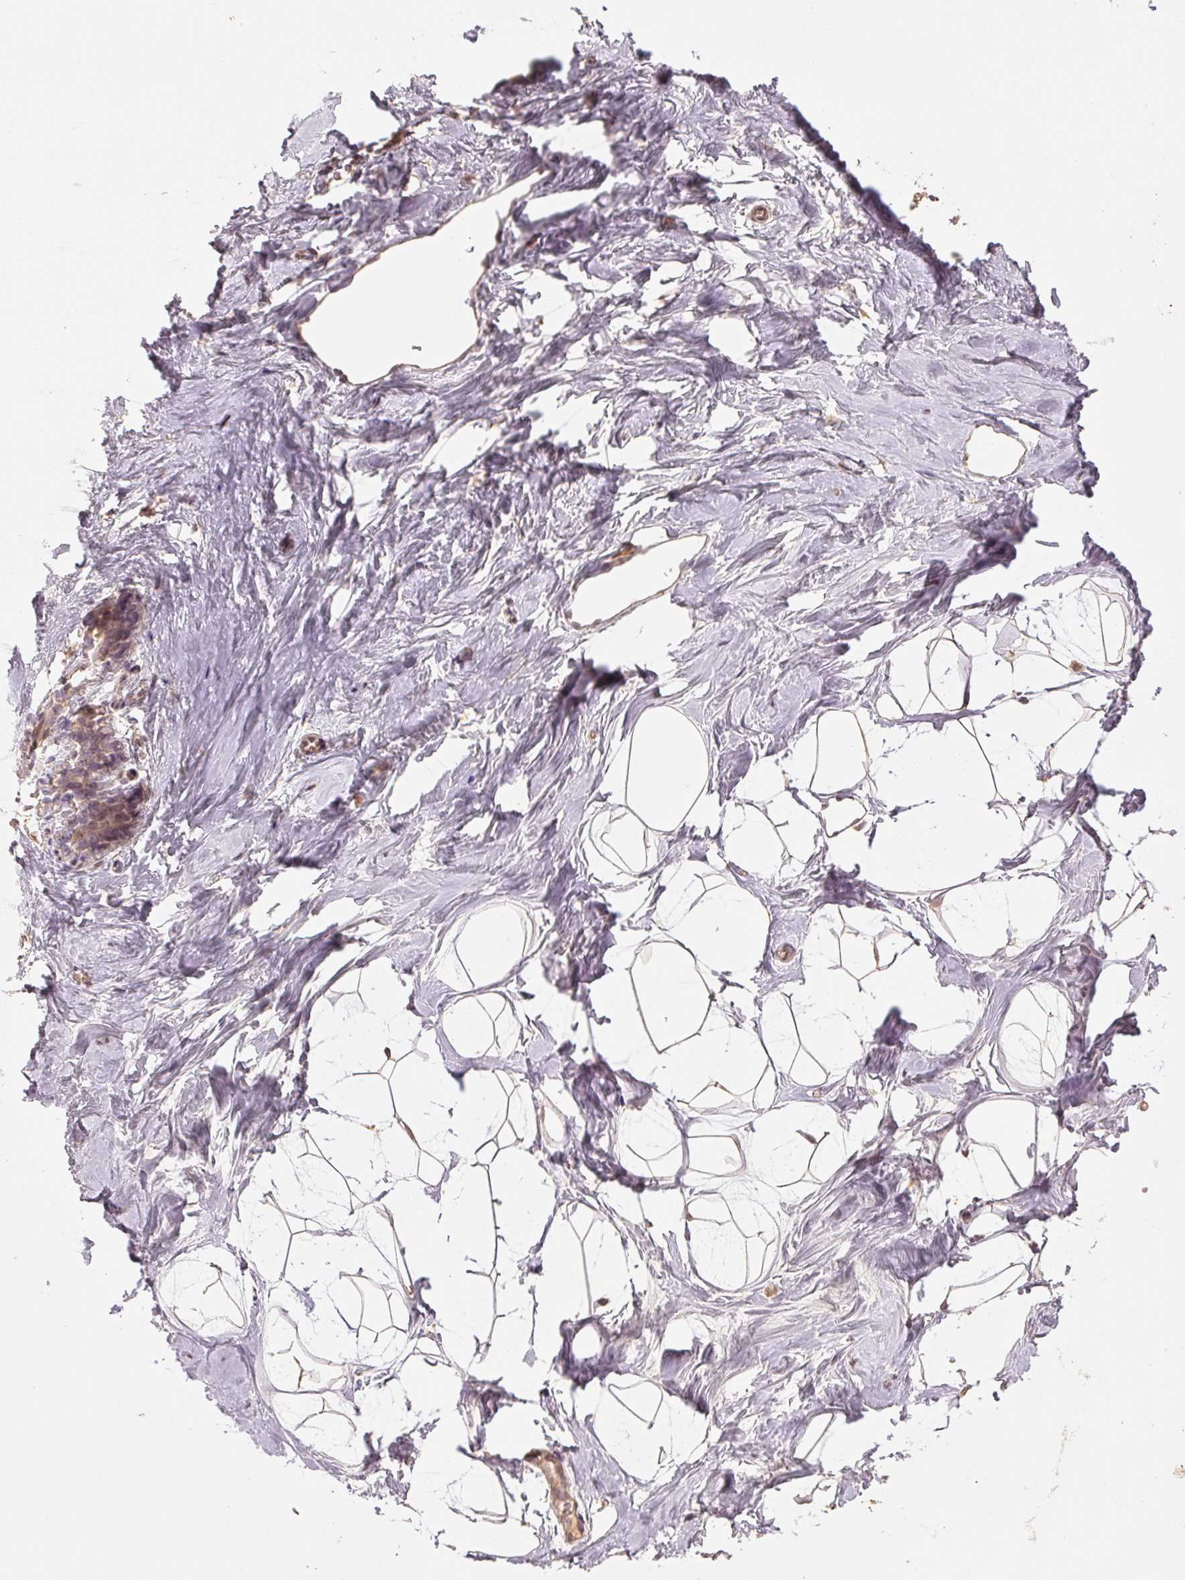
{"staining": {"intensity": "negative", "quantity": "none", "location": "none"}, "tissue": "breast", "cell_type": "Adipocytes", "image_type": "normal", "snomed": [{"axis": "morphology", "description": "Normal tissue, NOS"}, {"axis": "topography", "description": "Breast"}], "caption": "Unremarkable breast was stained to show a protein in brown. There is no significant expression in adipocytes. Nuclei are stained in blue.", "gene": "COX14", "patient": {"sex": "female", "age": 32}}